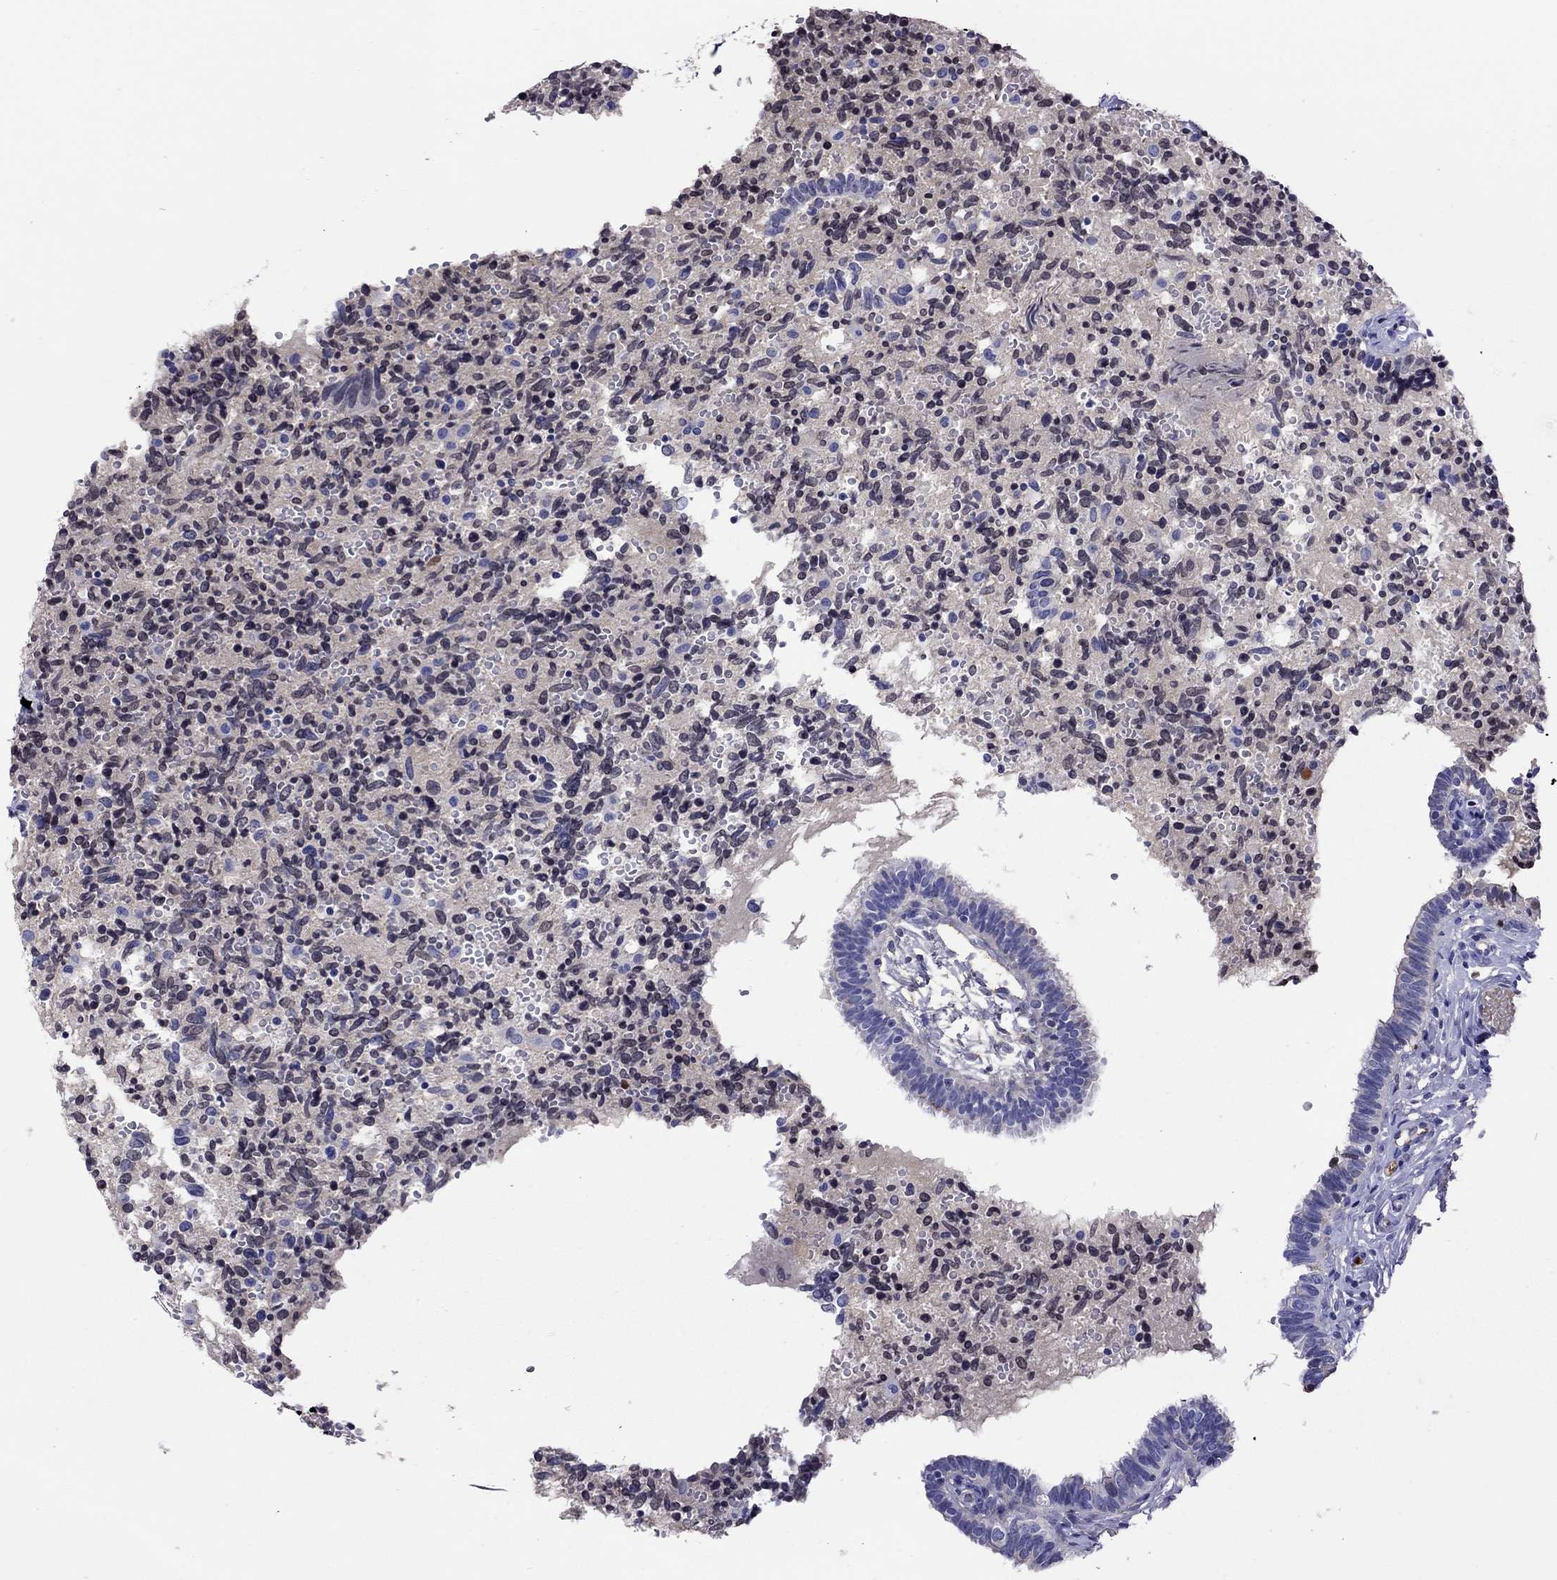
{"staining": {"intensity": "negative", "quantity": "none", "location": "none"}, "tissue": "fallopian tube", "cell_type": "Glandular cells", "image_type": "normal", "snomed": [{"axis": "morphology", "description": "Normal tissue, NOS"}, {"axis": "topography", "description": "Fallopian tube"}], "caption": "Glandular cells show no significant protein positivity in normal fallopian tube. (DAB (3,3'-diaminobenzidine) immunohistochemistry (IHC) visualized using brightfield microscopy, high magnification).", "gene": "SERPINA3", "patient": {"sex": "female", "age": 47}}